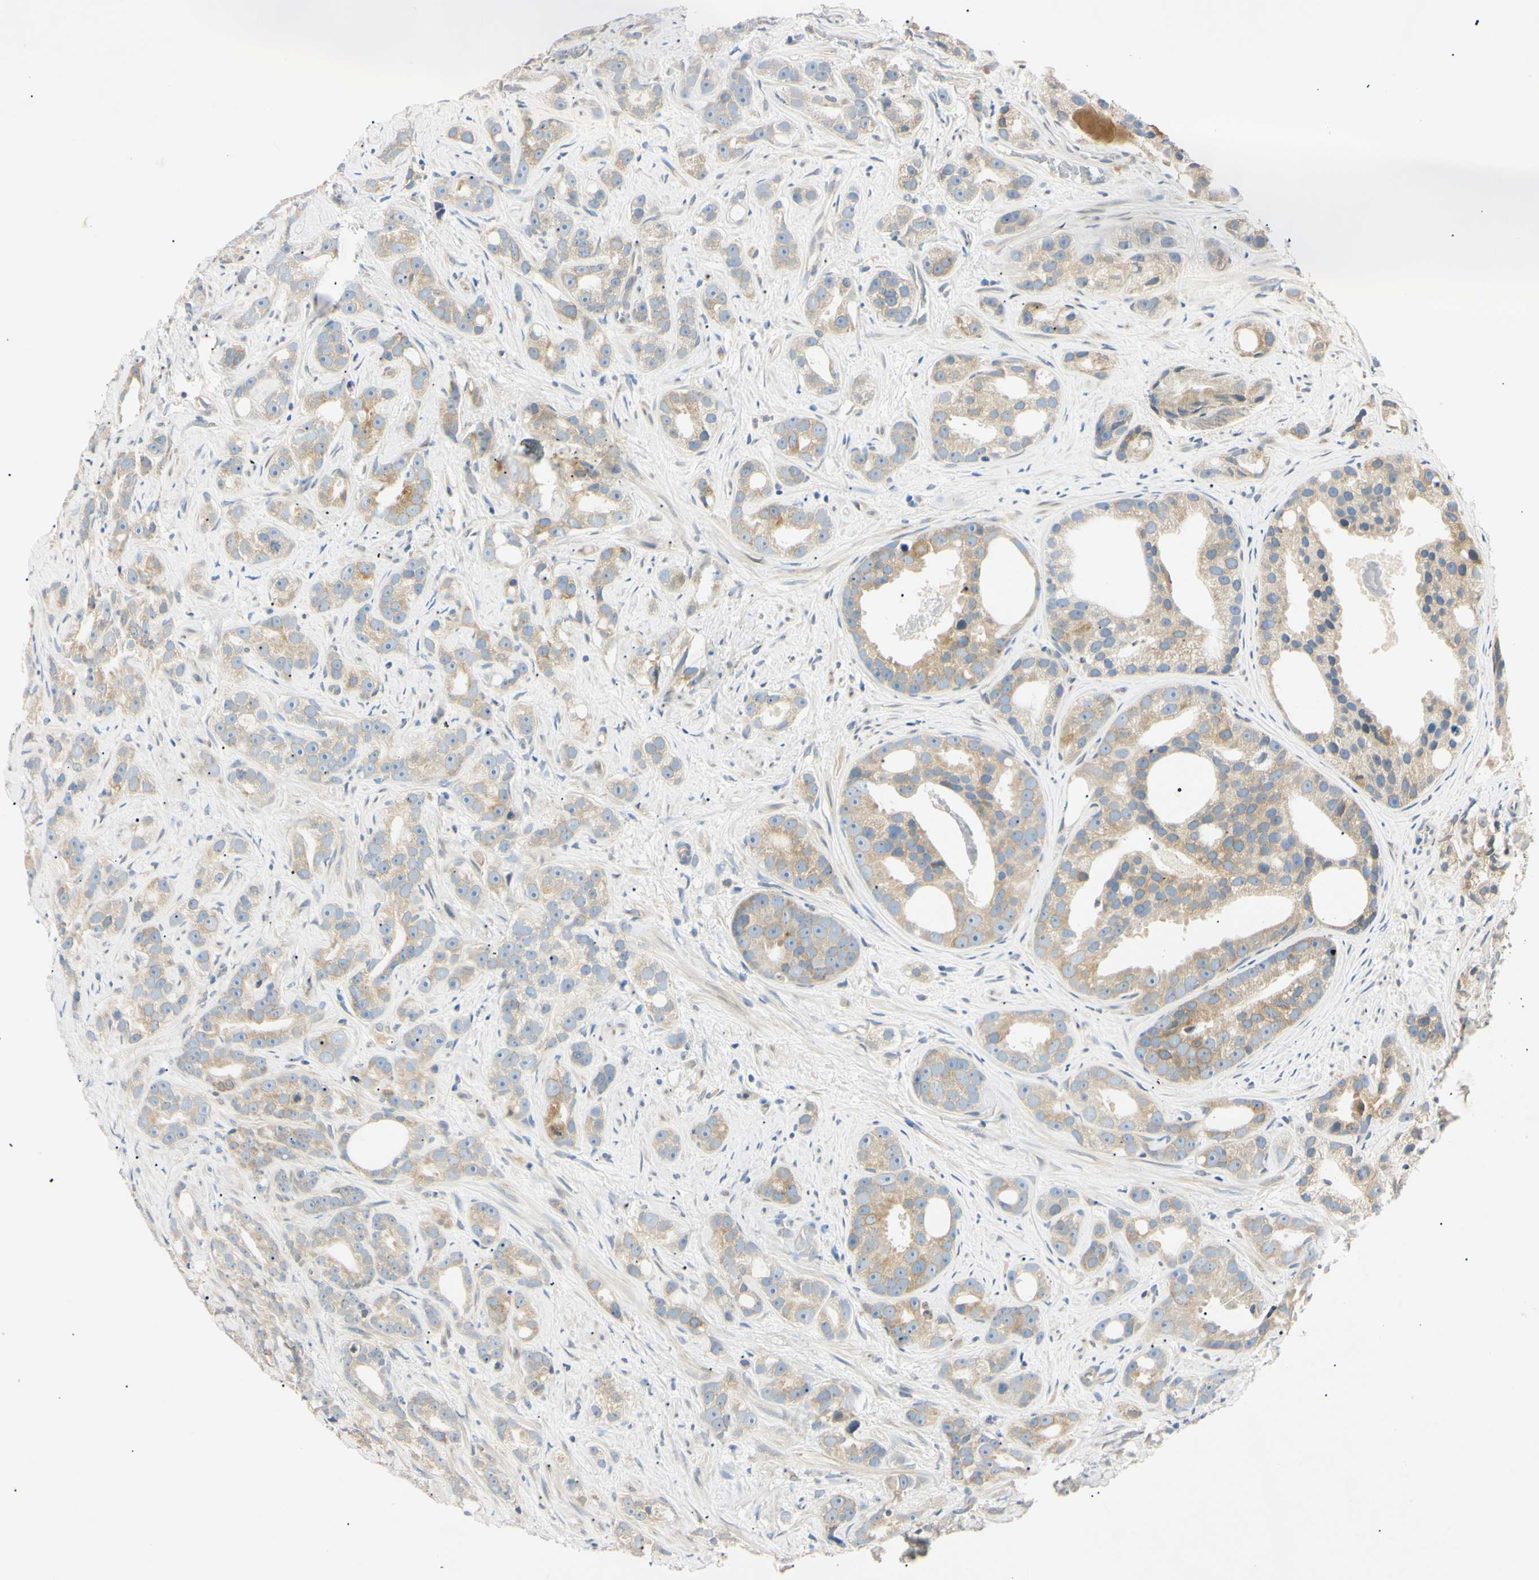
{"staining": {"intensity": "weak", "quantity": "25%-75%", "location": "cytoplasmic/membranous"}, "tissue": "prostate cancer", "cell_type": "Tumor cells", "image_type": "cancer", "snomed": [{"axis": "morphology", "description": "Adenocarcinoma, Low grade"}, {"axis": "topography", "description": "Prostate"}], "caption": "This micrograph exhibits prostate low-grade adenocarcinoma stained with IHC to label a protein in brown. The cytoplasmic/membranous of tumor cells show weak positivity for the protein. Nuclei are counter-stained blue.", "gene": "DNAJB12", "patient": {"sex": "male", "age": 89}}